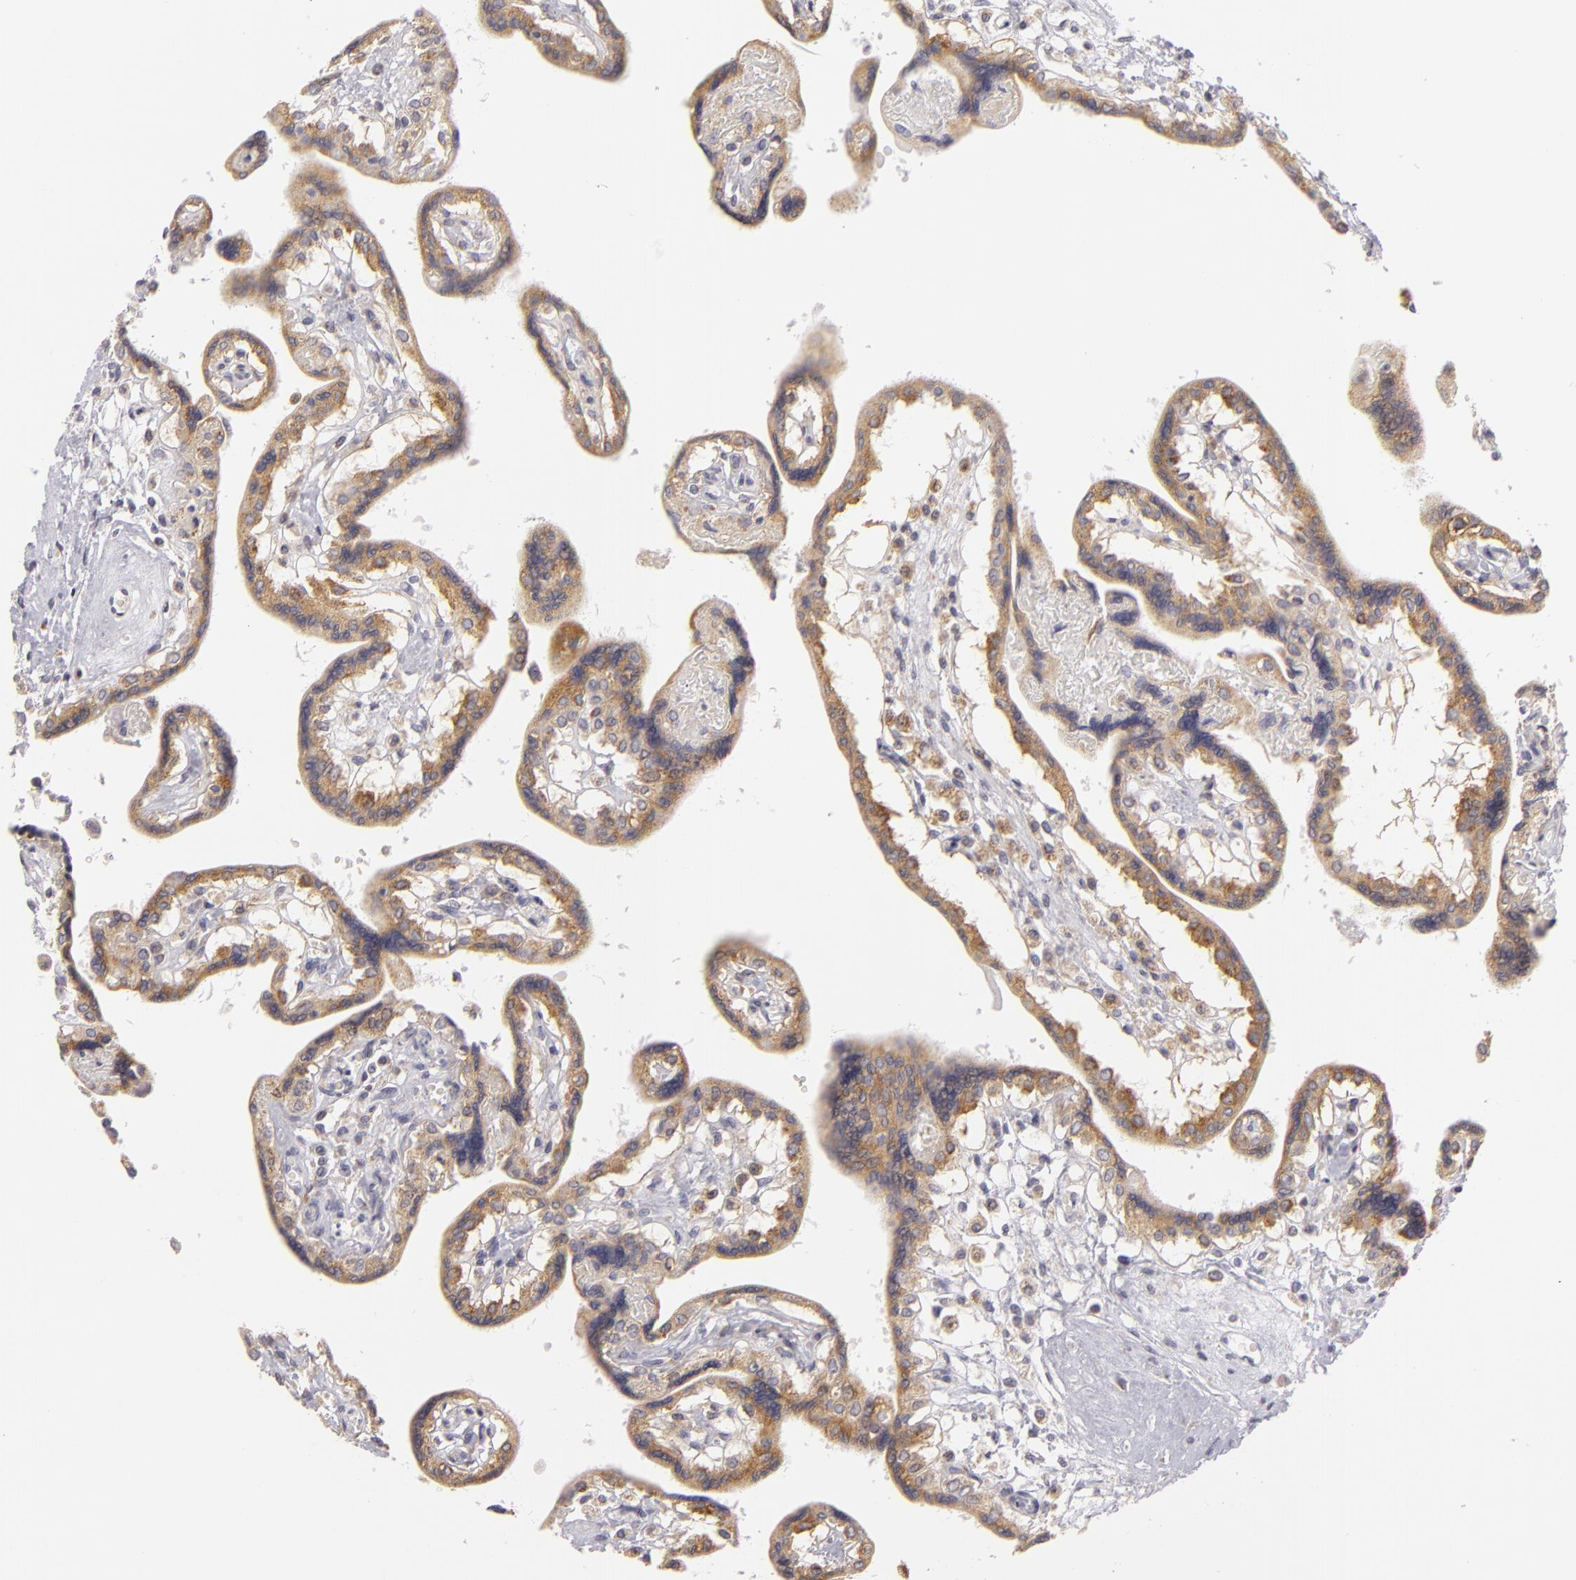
{"staining": {"intensity": "weak", "quantity": "25%-75%", "location": "cytoplasmic/membranous"}, "tissue": "placenta", "cell_type": "Decidual cells", "image_type": "normal", "snomed": [{"axis": "morphology", "description": "Normal tissue, NOS"}, {"axis": "topography", "description": "Placenta"}], "caption": "Weak cytoplasmic/membranous protein staining is appreciated in approximately 25%-75% of decidual cells in placenta.", "gene": "ATP2B3", "patient": {"sex": "female", "age": 31}}